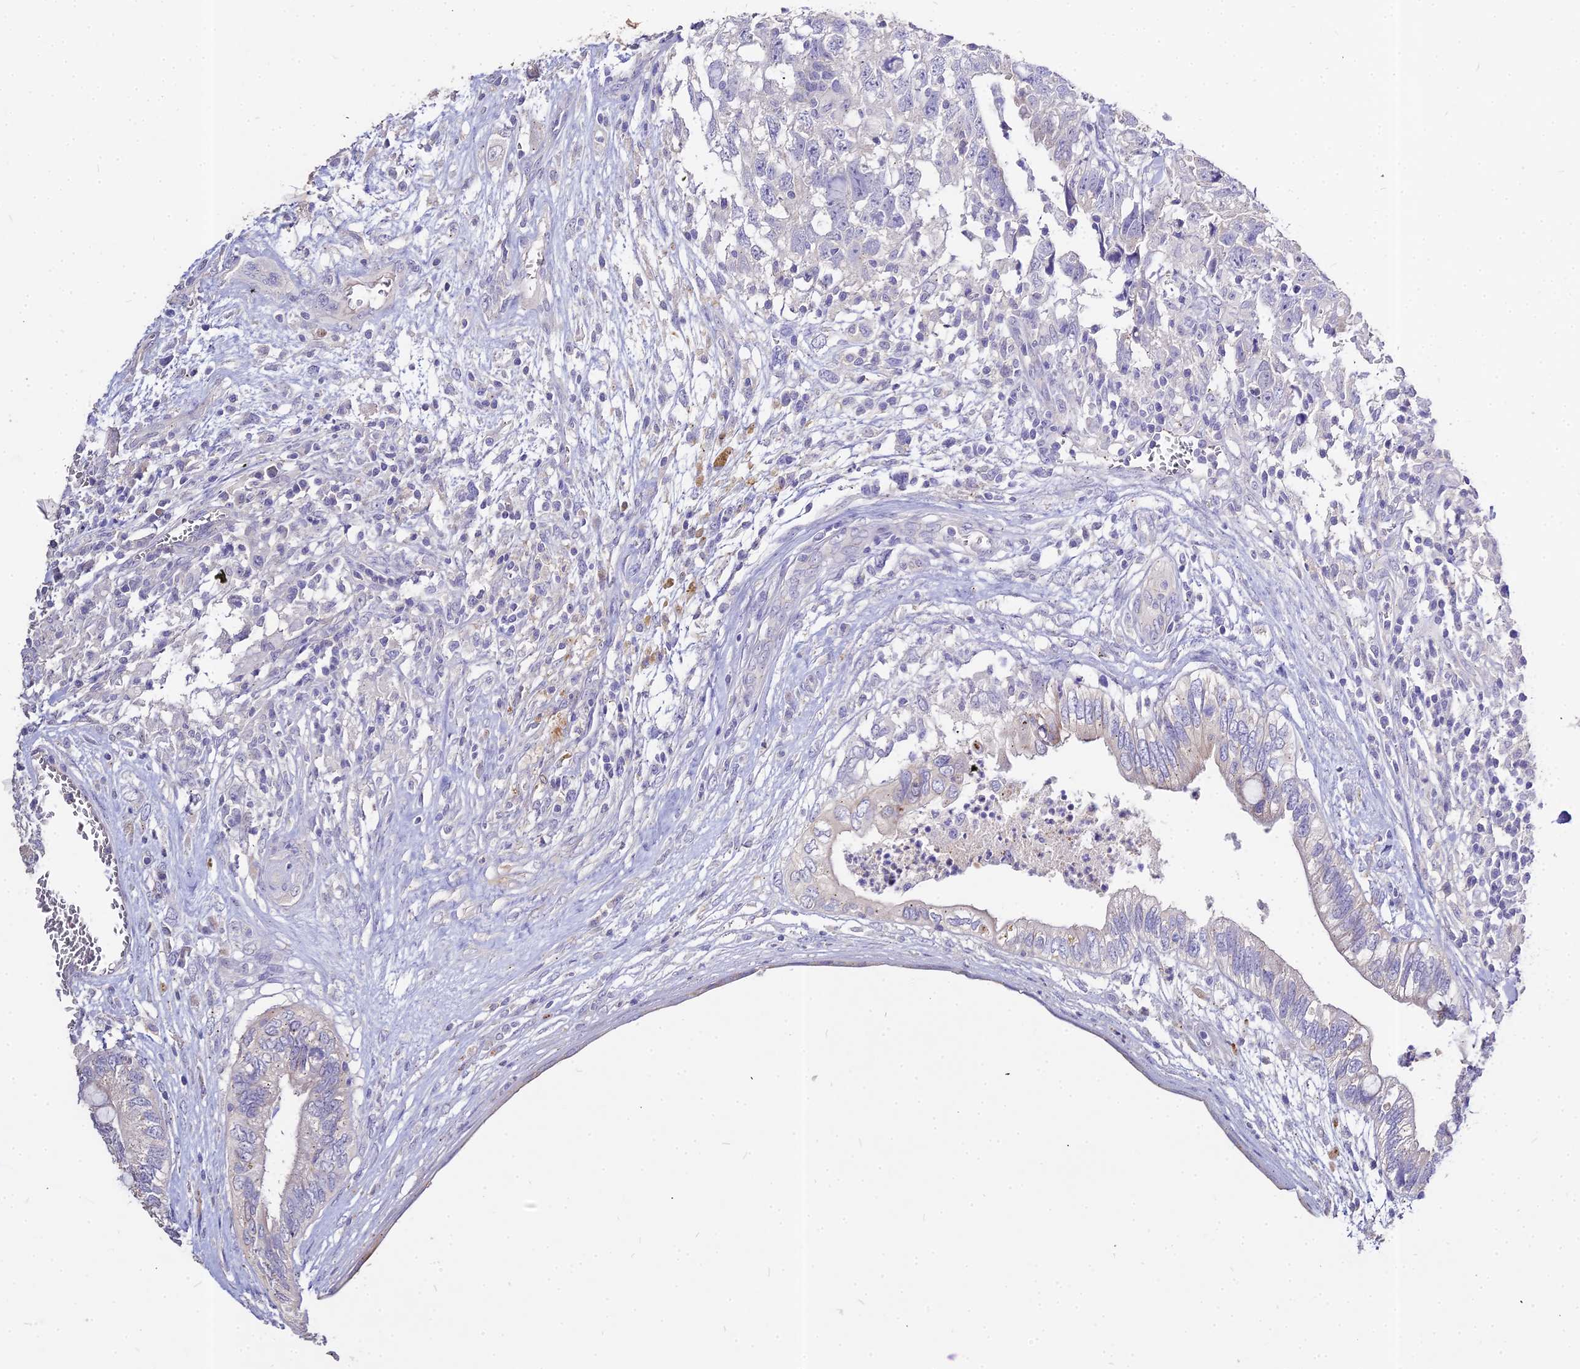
{"staining": {"intensity": "negative", "quantity": "none", "location": "none"}, "tissue": "testis cancer", "cell_type": "Tumor cells", "image_type": "cancer", "snomed": [{"axis": "morphology", "description": "Seminoma, NOS"}, {"axis": "morphology", "description": "Carcinoma, Embryonal, NOS"}, {"axis": "topography", "description": "Testis"}], "caption": "Human testis cancer stained for a protein using immunohistochemistry (IHC) reveals no positivity in tumor cells.", "gene": "GLYAT", "patient": {"sex": "male", "age": 29}}